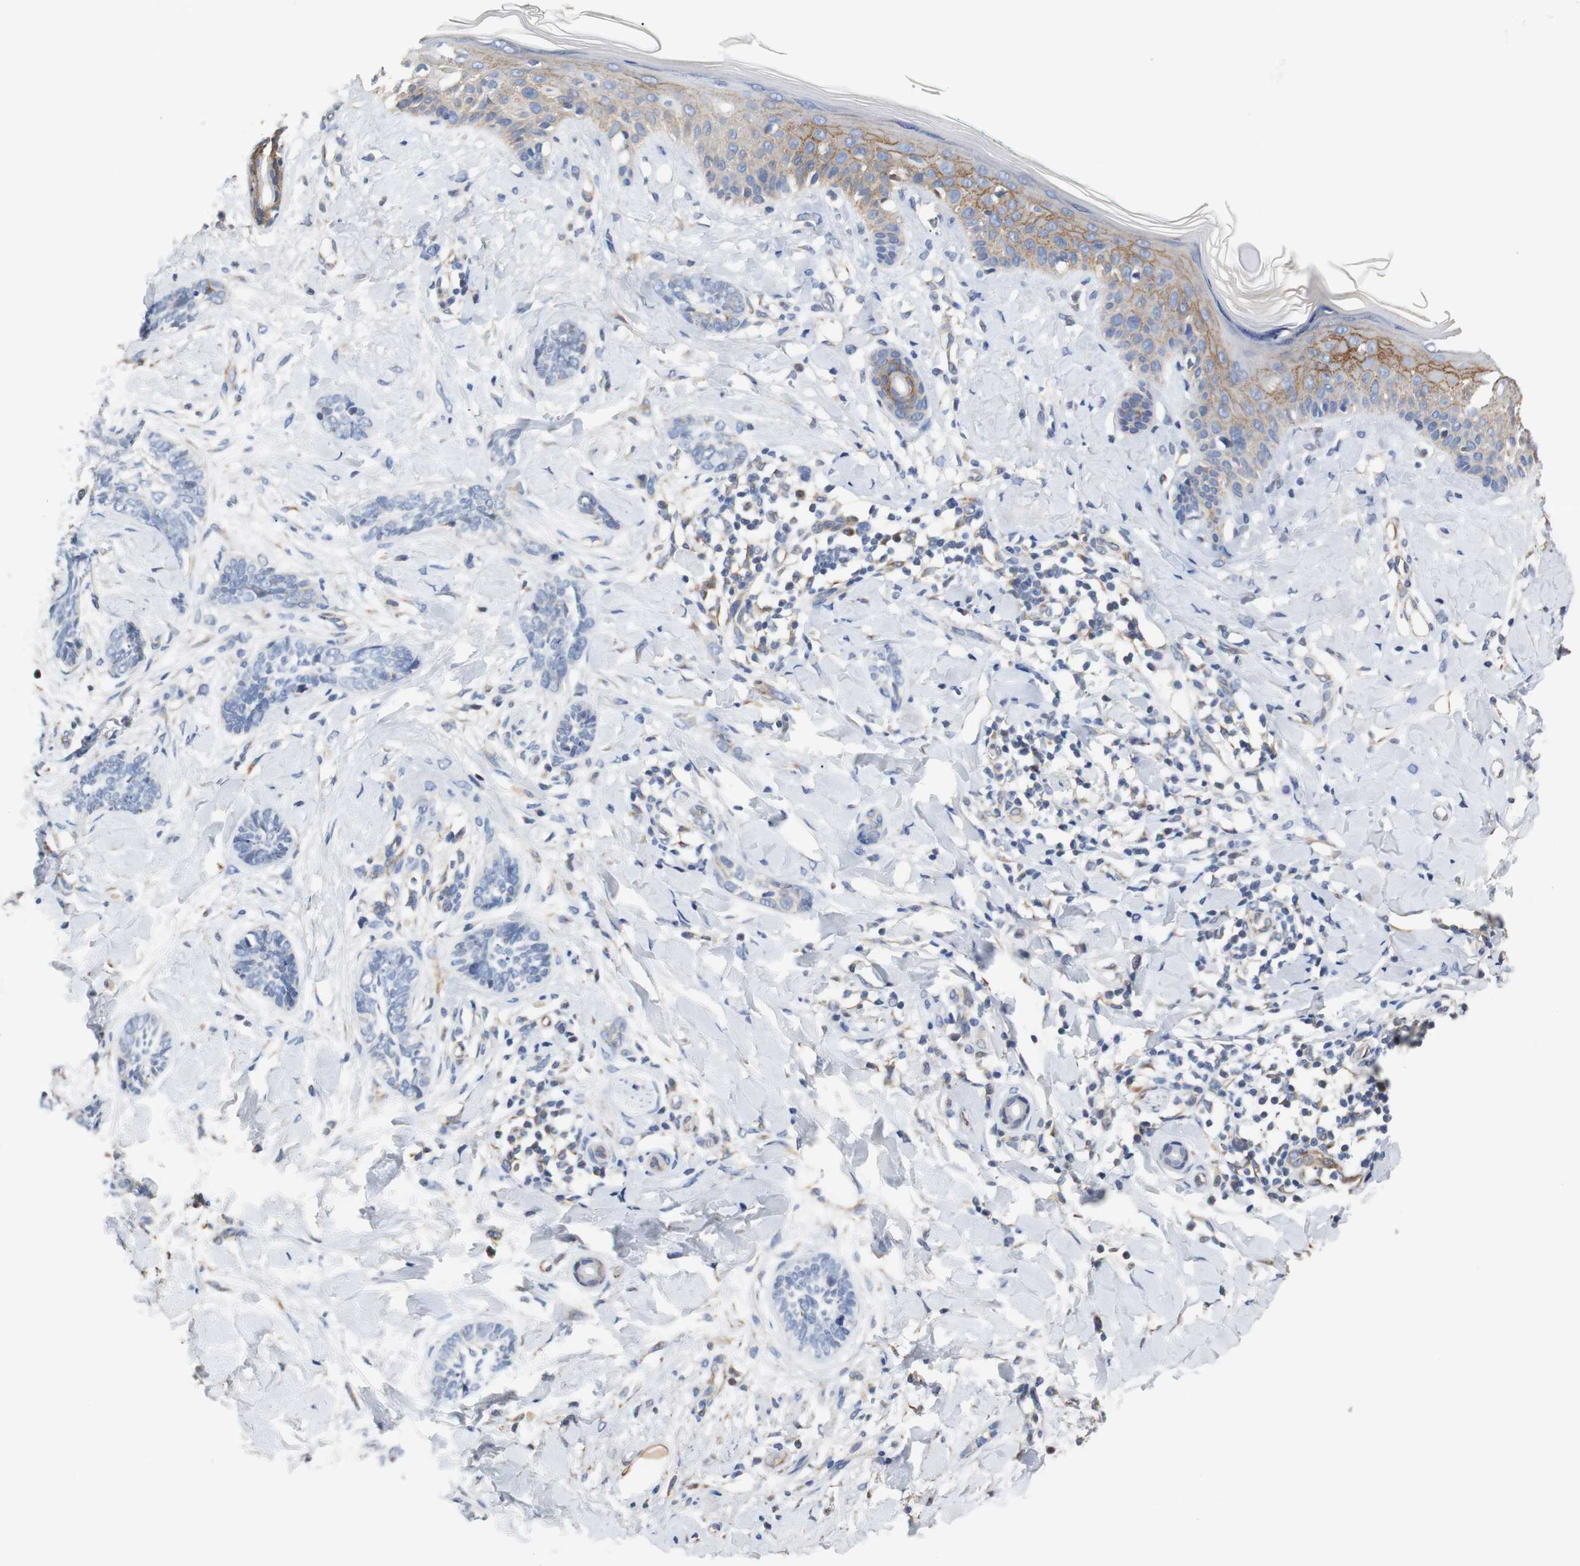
{"staining": {"intensity": "negative", "quantity": "none", "location": "none"}, "tissue": "skin cancer", "cell_type": "Tumor cells", "image_type": "cancer", "snomed": [{"axis": "morphology", "description": "Basal cell carcinoma"}, {"axis": "topography", "description": "Skin"}], "caption": "Tumor cells are negative for brown protein staining in skin basal cell carcinoma.", "gene": "PCK1", "patient": {"sex": "female", "age": 58}}